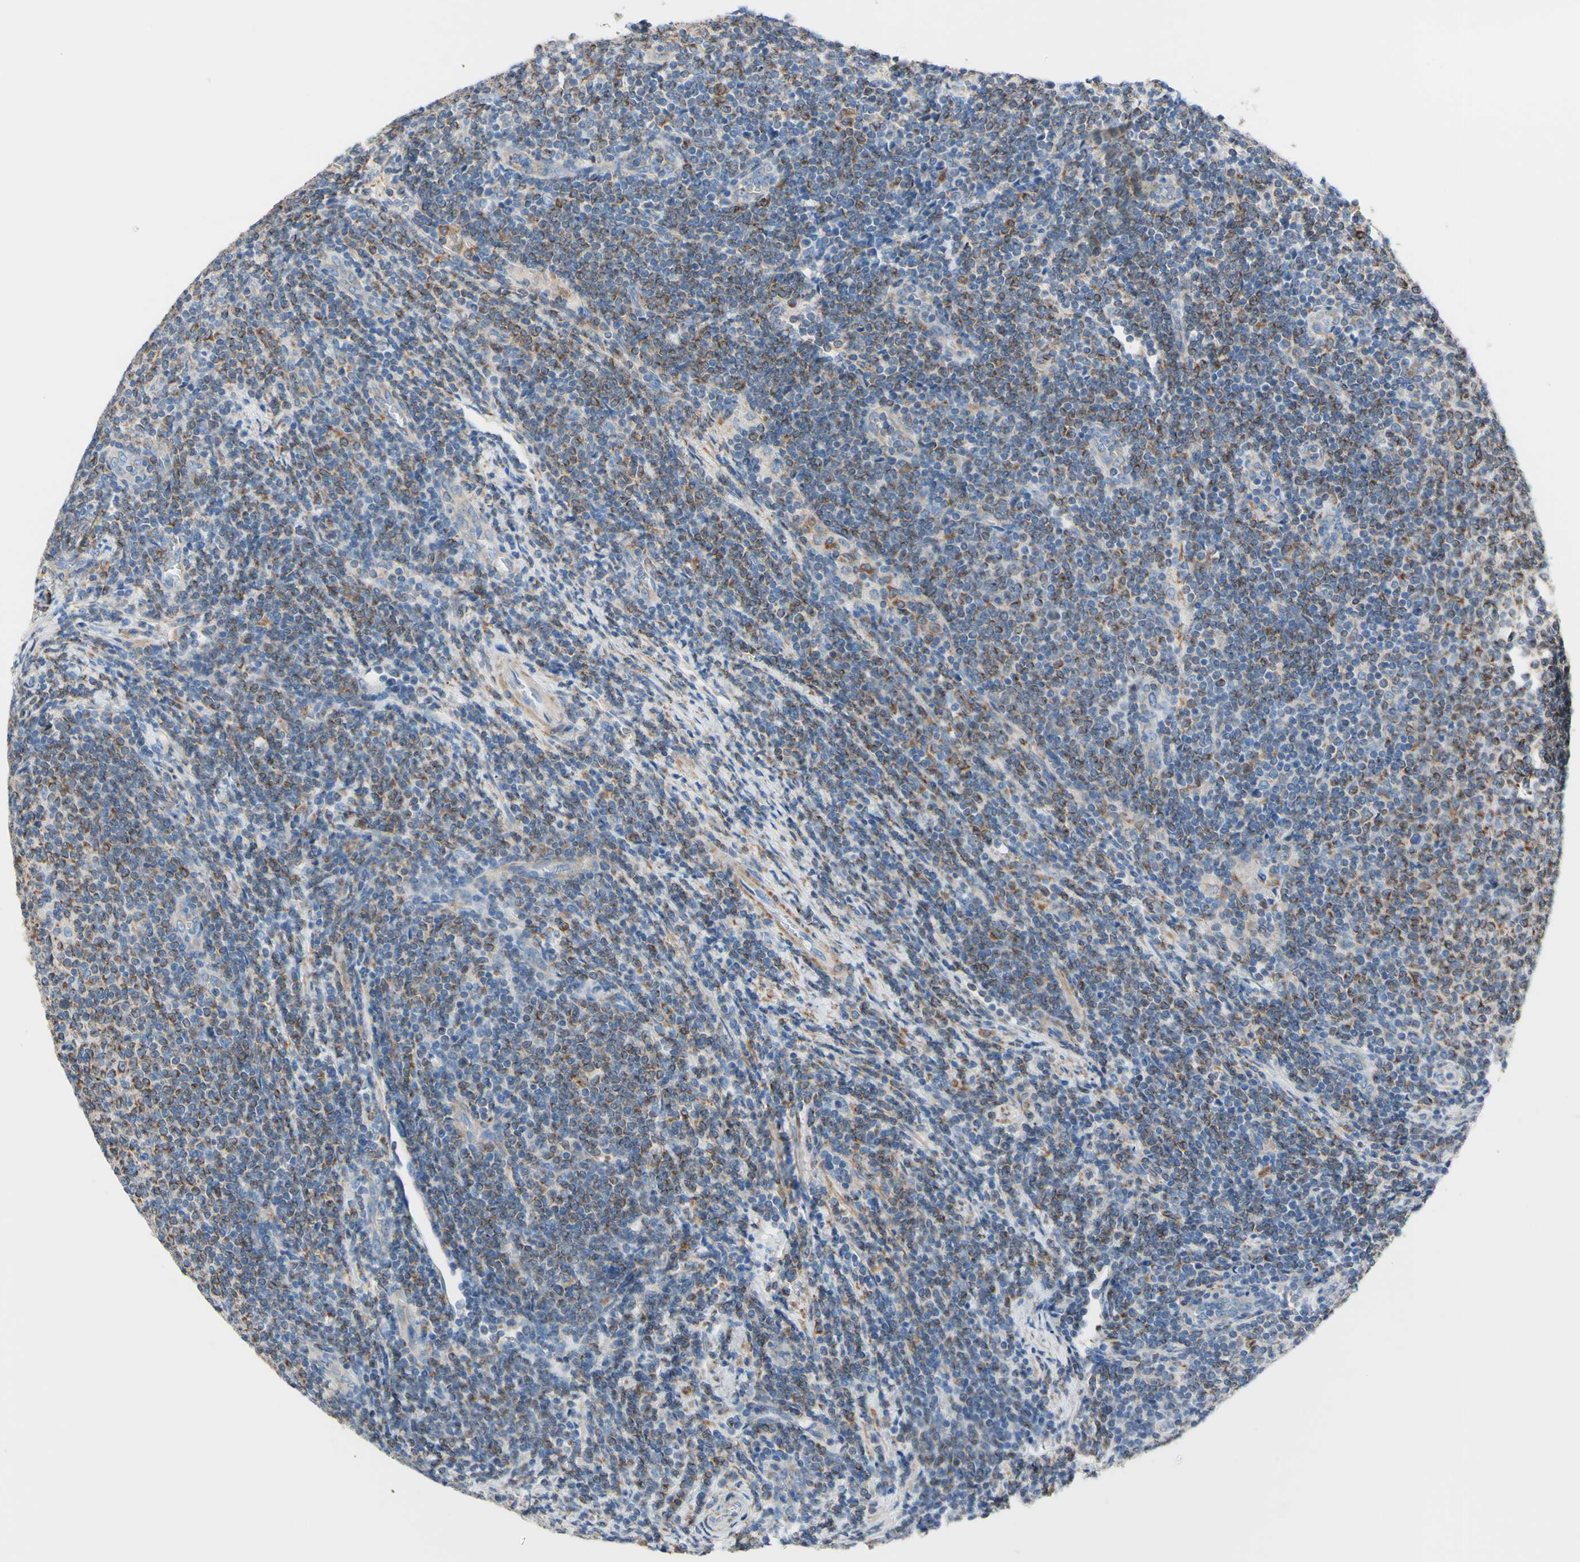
{"staining": {"intensity": "moderate", "quantity": "25%-75%", "location": "cytoplasmic/membranous"}, "tissue": "lymphoma", "cell_type": "Tumor cells", "image_type": "cancer", "snomed": [{"axis": "morphology", "description": "Malignant lymphoma, non-Hodgkin's type, Low grade"}, {"axis": "topography", "description": "Lymph node"}], "caption": "Immunohistochemistry (IHC) histopathology image of neoplastic tissue: human lymphoma stained using immunohistochemistry (IHC) exhibits medium levels of moderate protein expression localized specifically in the cytoplasmic/membranous of tumor cells, appearing as a cytoplasmic/membranous brown color.", "gene": "RETREG2", "patient": {"sex": "male", "age": 66}}